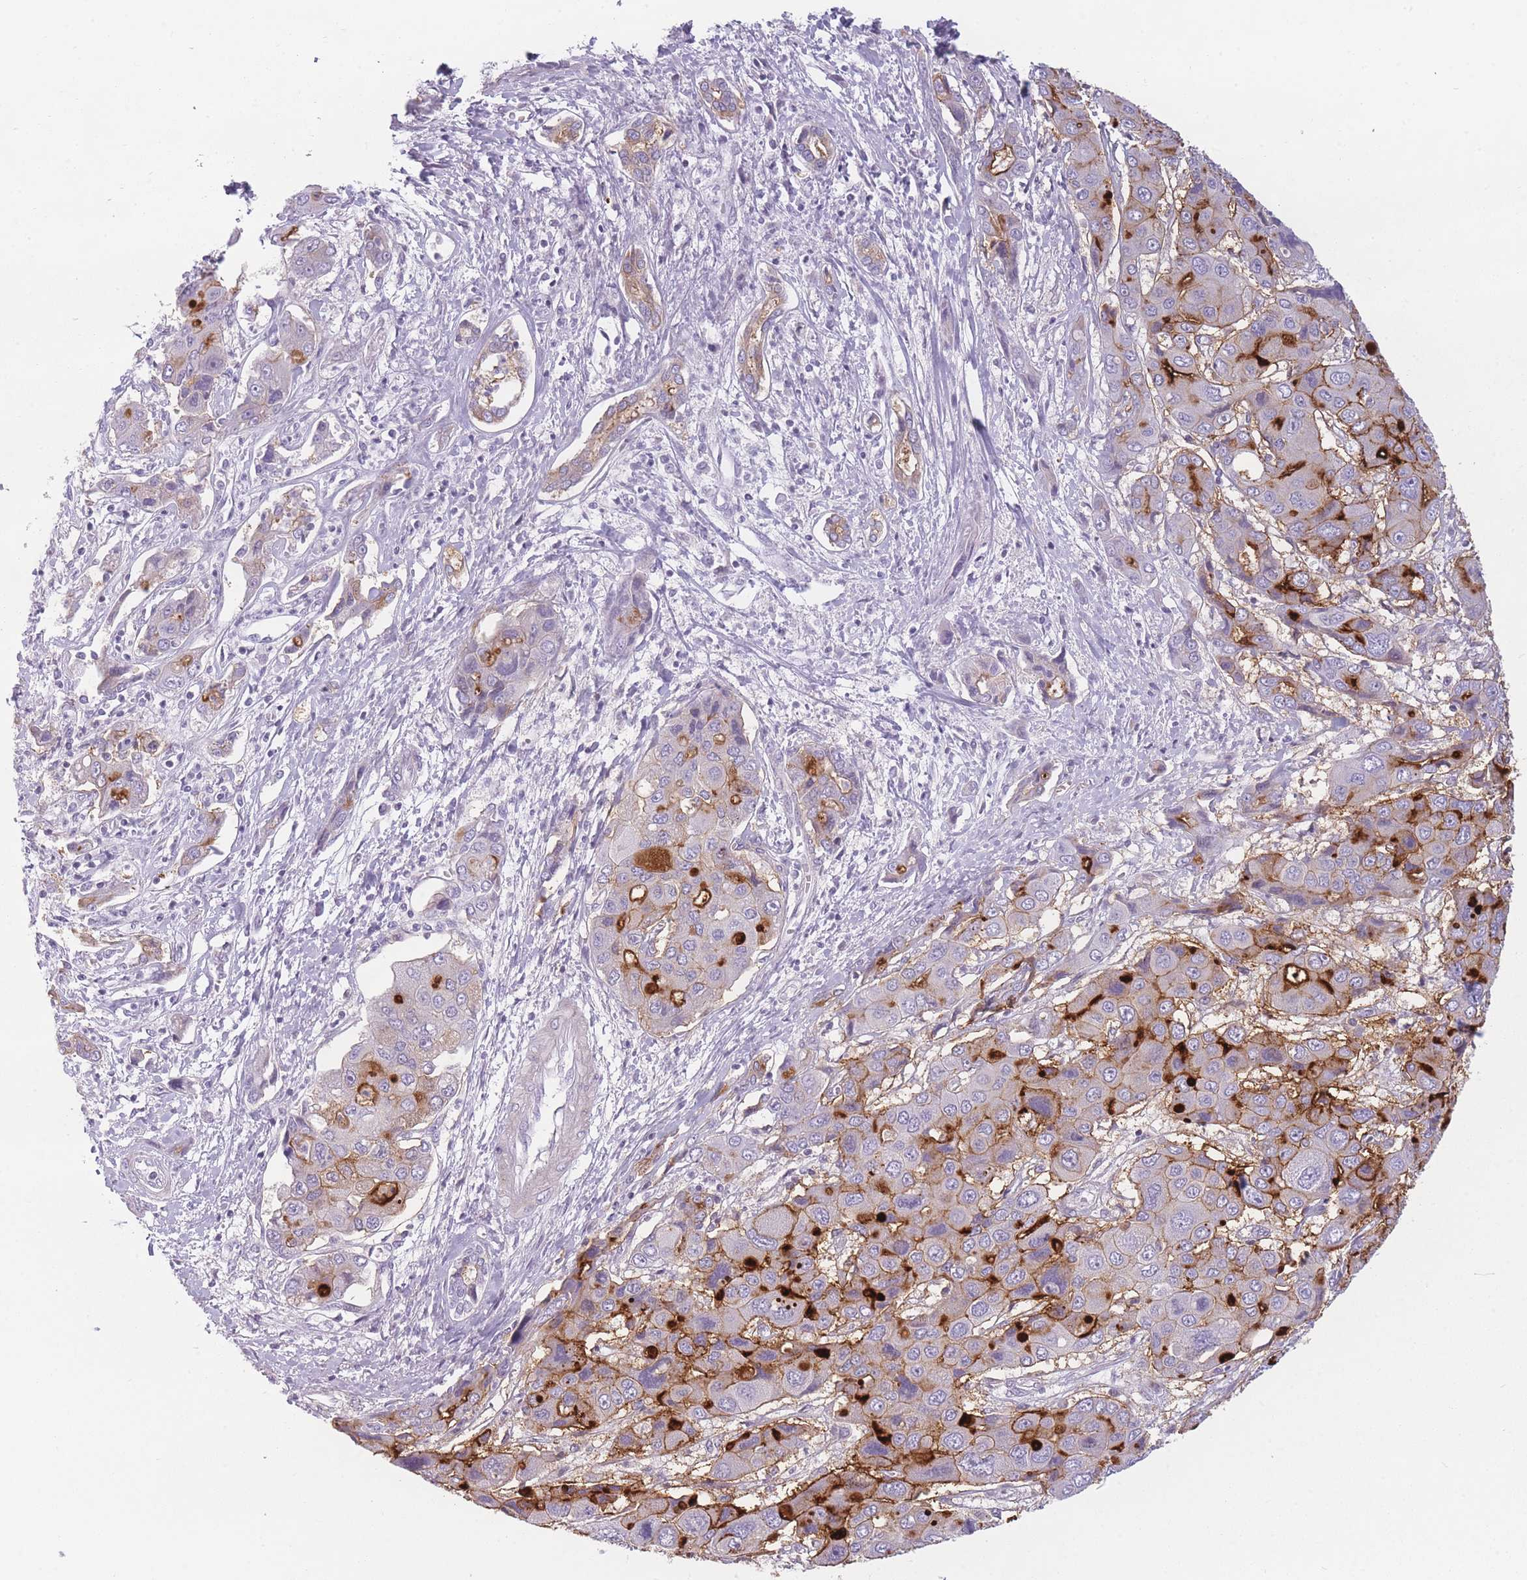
{"staining": {"intensity": "strong", "quantity": ">75%", "location": "cytoplasmic/membranous"}, "tissue": "liver cancer", "cell_type": "Tumor cells", "image_type": "cancer", "snomed": [{"axis": "morphology", "description": "Cholangiocarcinoma"}, {"axis": "topography", "description": "Liver"}], "caption": "Liver cancer was stained to show a protein in brown. There is high levels of strong cytoplasmic/membranous positivity in about >75% of tumor cells. (Brightfield microscopy of DAB IHC at high magnification).", "gene": "GGT1", "patient": {"sex": "male", "age": 67}}